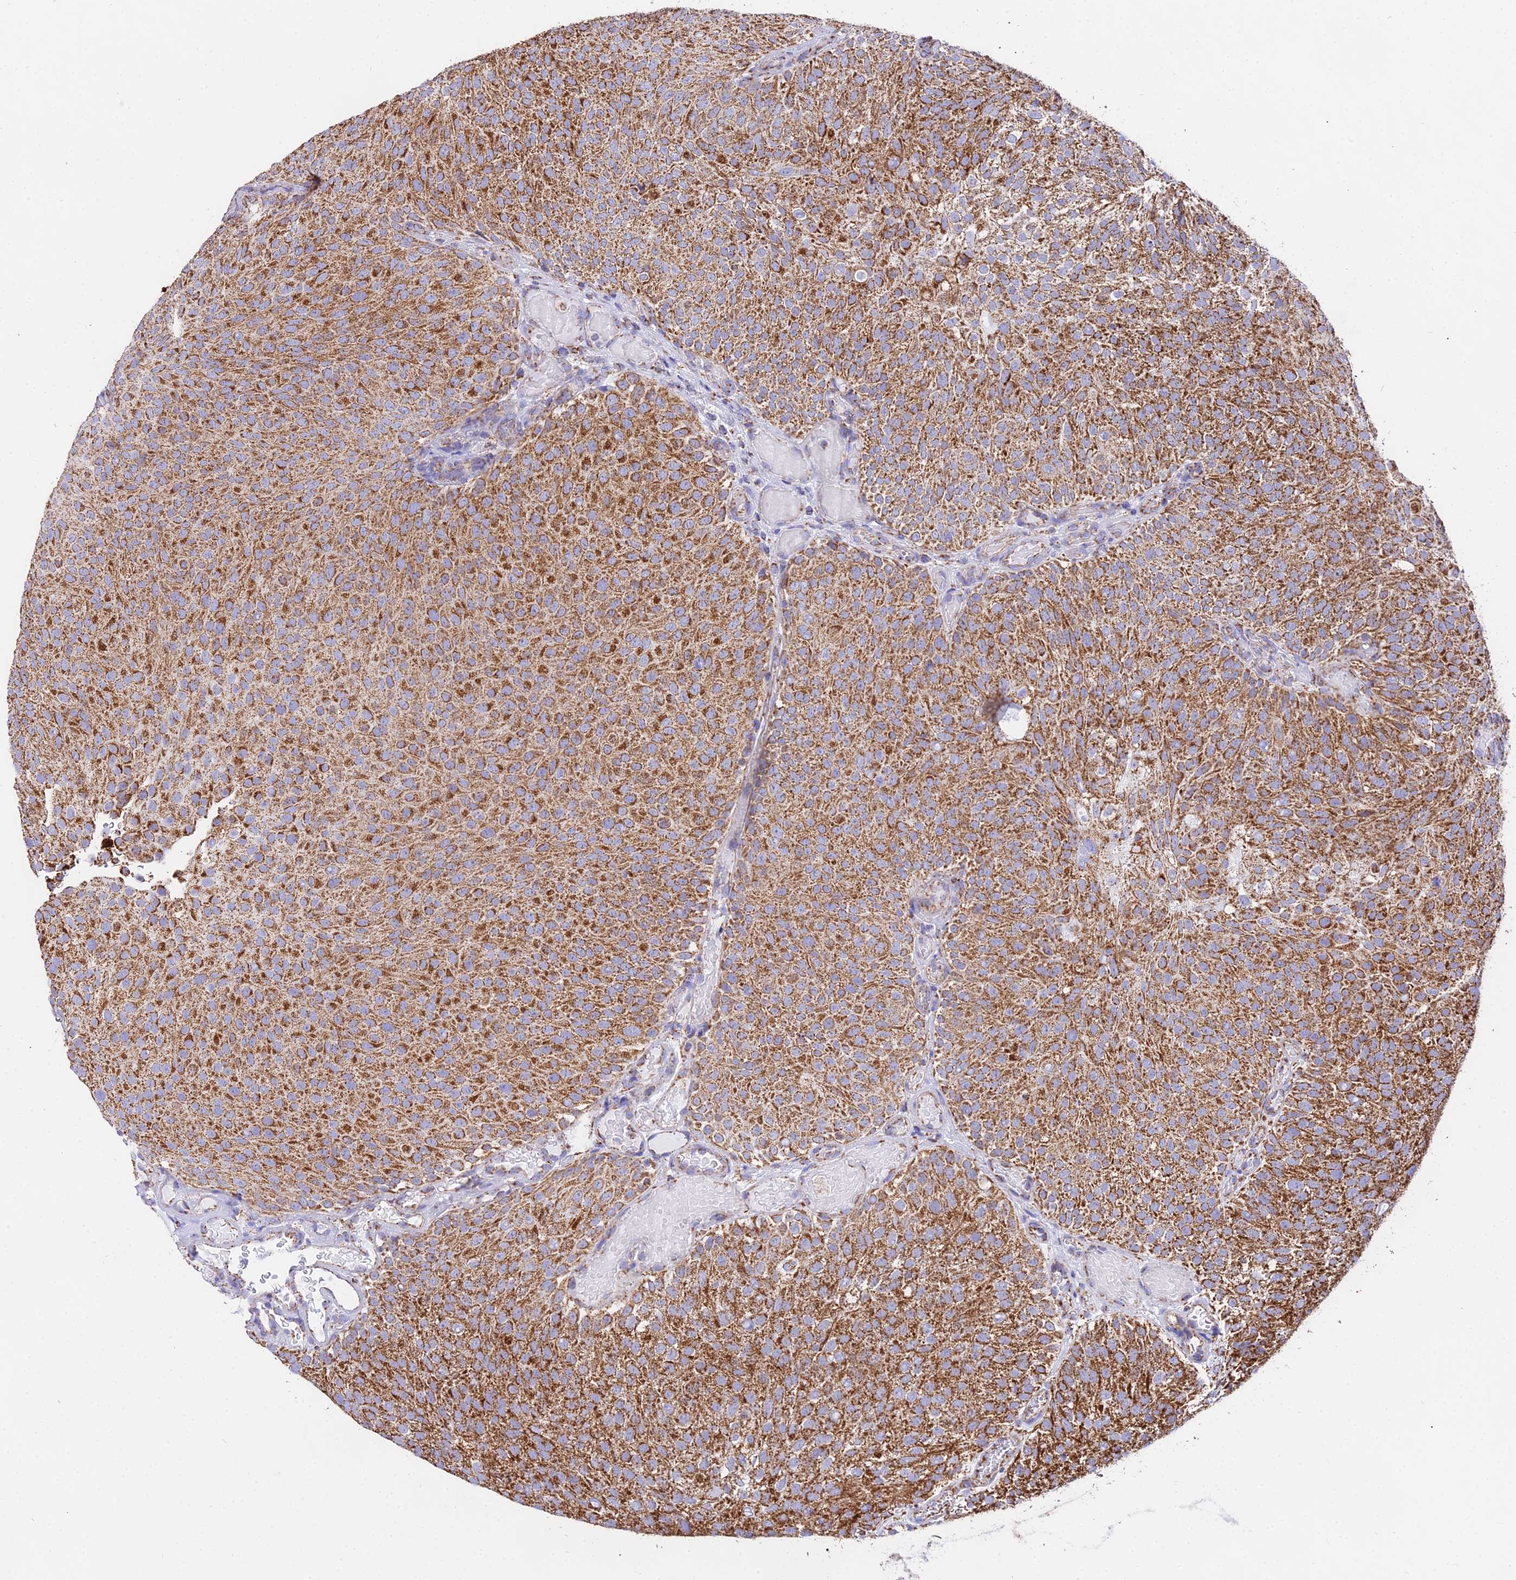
{"staining": {"intensity": "strong", "quantity": ">75%", "location": "cytoplasmic/membranous"}, "tissue": "urothelial cancer", "cell_type": "Tumor cells", "image_type": "cancer", "snomed": [{"axis": "morphology", "description": "Urothelial carcinoma, Low grade"}, {"axis": "topography", "description": "Urinary bladder"}], "caption": "High-power microscopy captured an immunohistochemistry image of low-grade urothelial carcinoma, revealing strong cytoplasmic/membranous staining in approximately >75% of tumor cells.", "gene": "ATP5PD", "patient": {"sex": "male", "age": 78}}